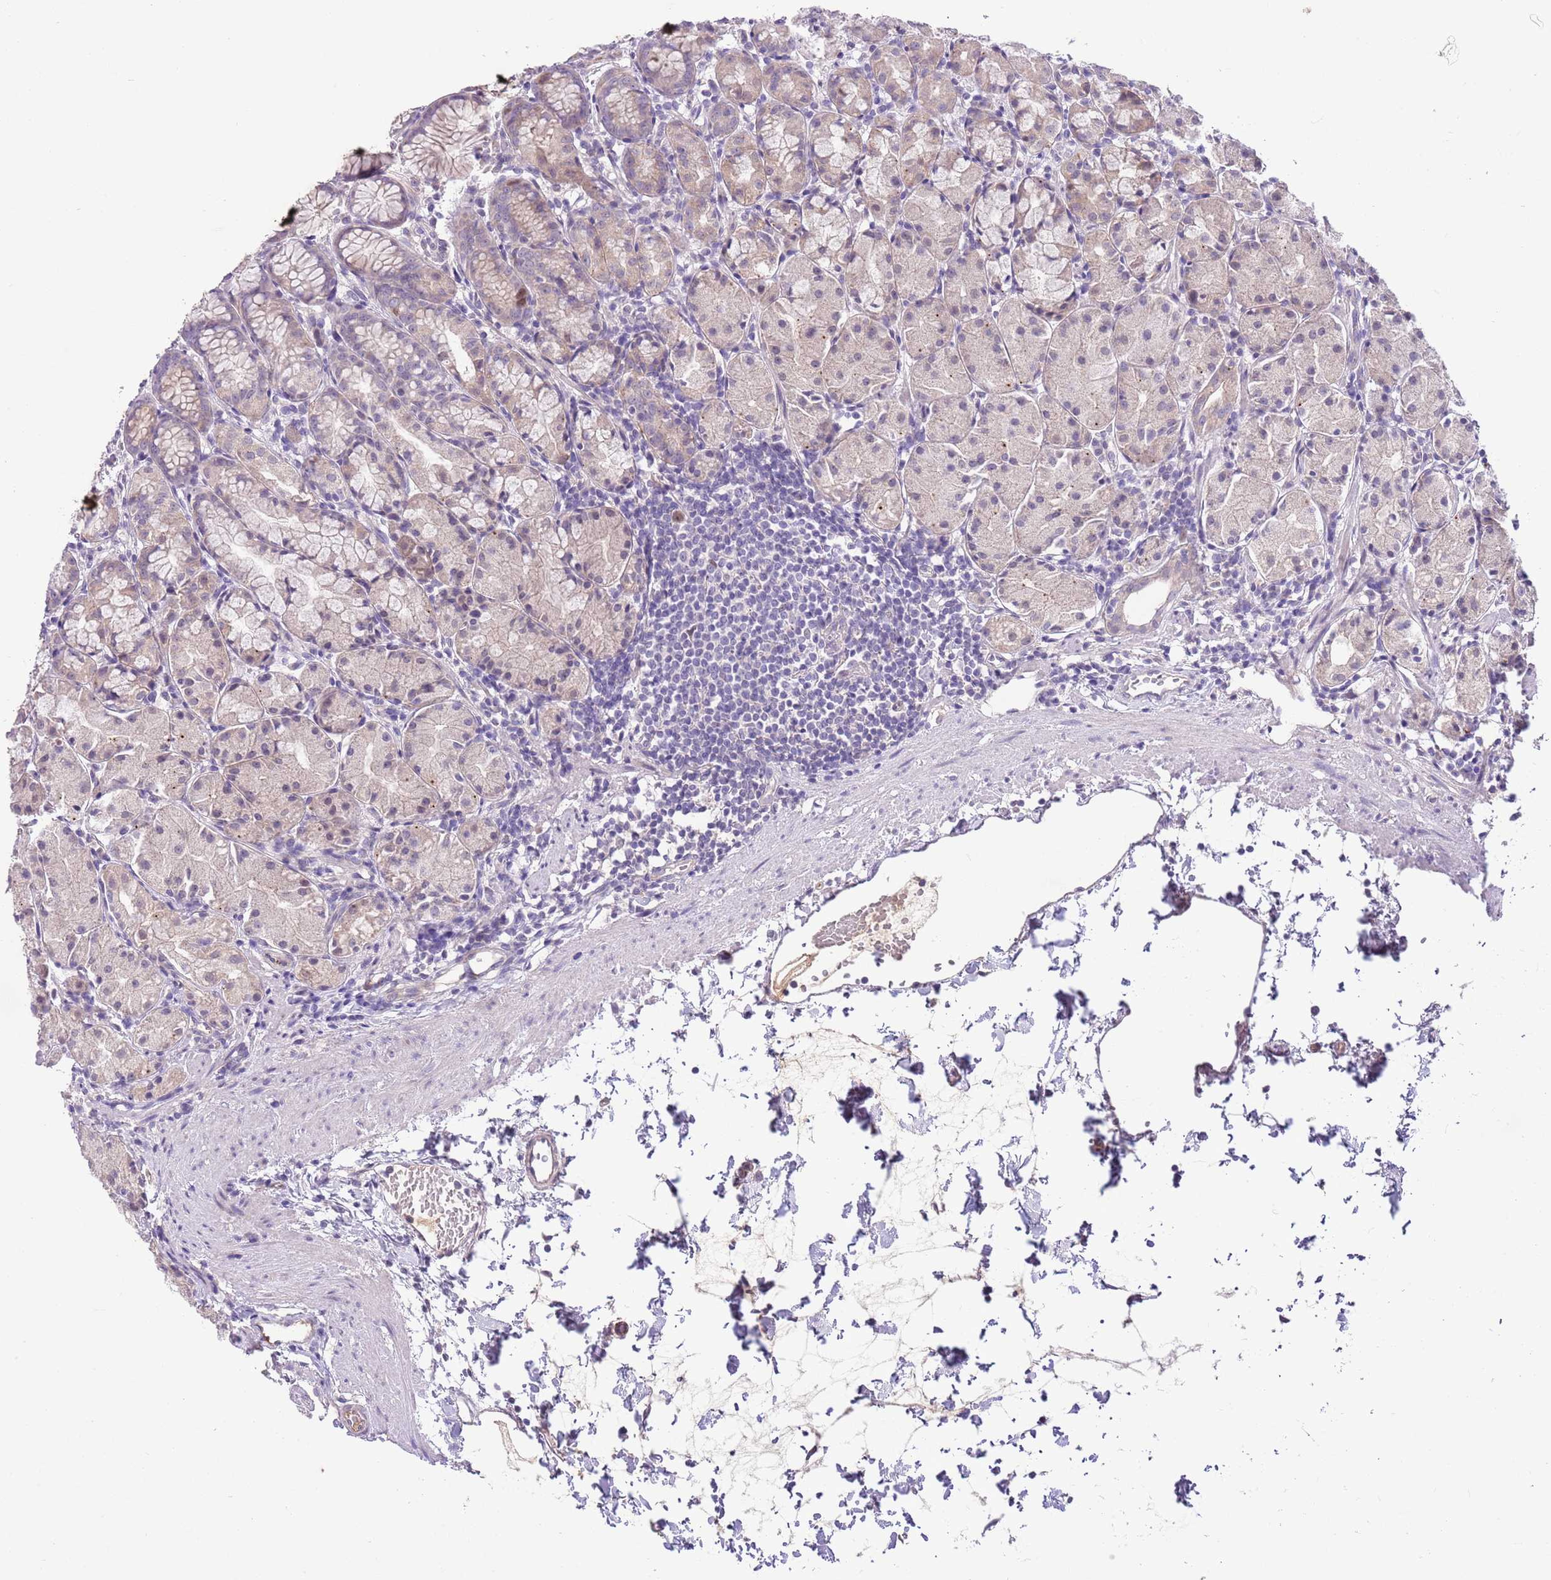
{"staining": {"intensity": "negative", "quantity": "none", "location": "none"}, "tissue": "stomach", "cell_type": "Glandular cells", "image_type": "normal", "snomed": [{"axis": "morphology", "description": "Normal tissue, NOS"}, {"axis": "topography", "description": "Stomach, upper"}], "caption": "A high-resolution photomicrograph shows IHC staining of normal stomach, which demonstrates no significant staining in glandular cells.", "gene": "FBRSL1", "patient": {"sex": "male", "age": 47}}